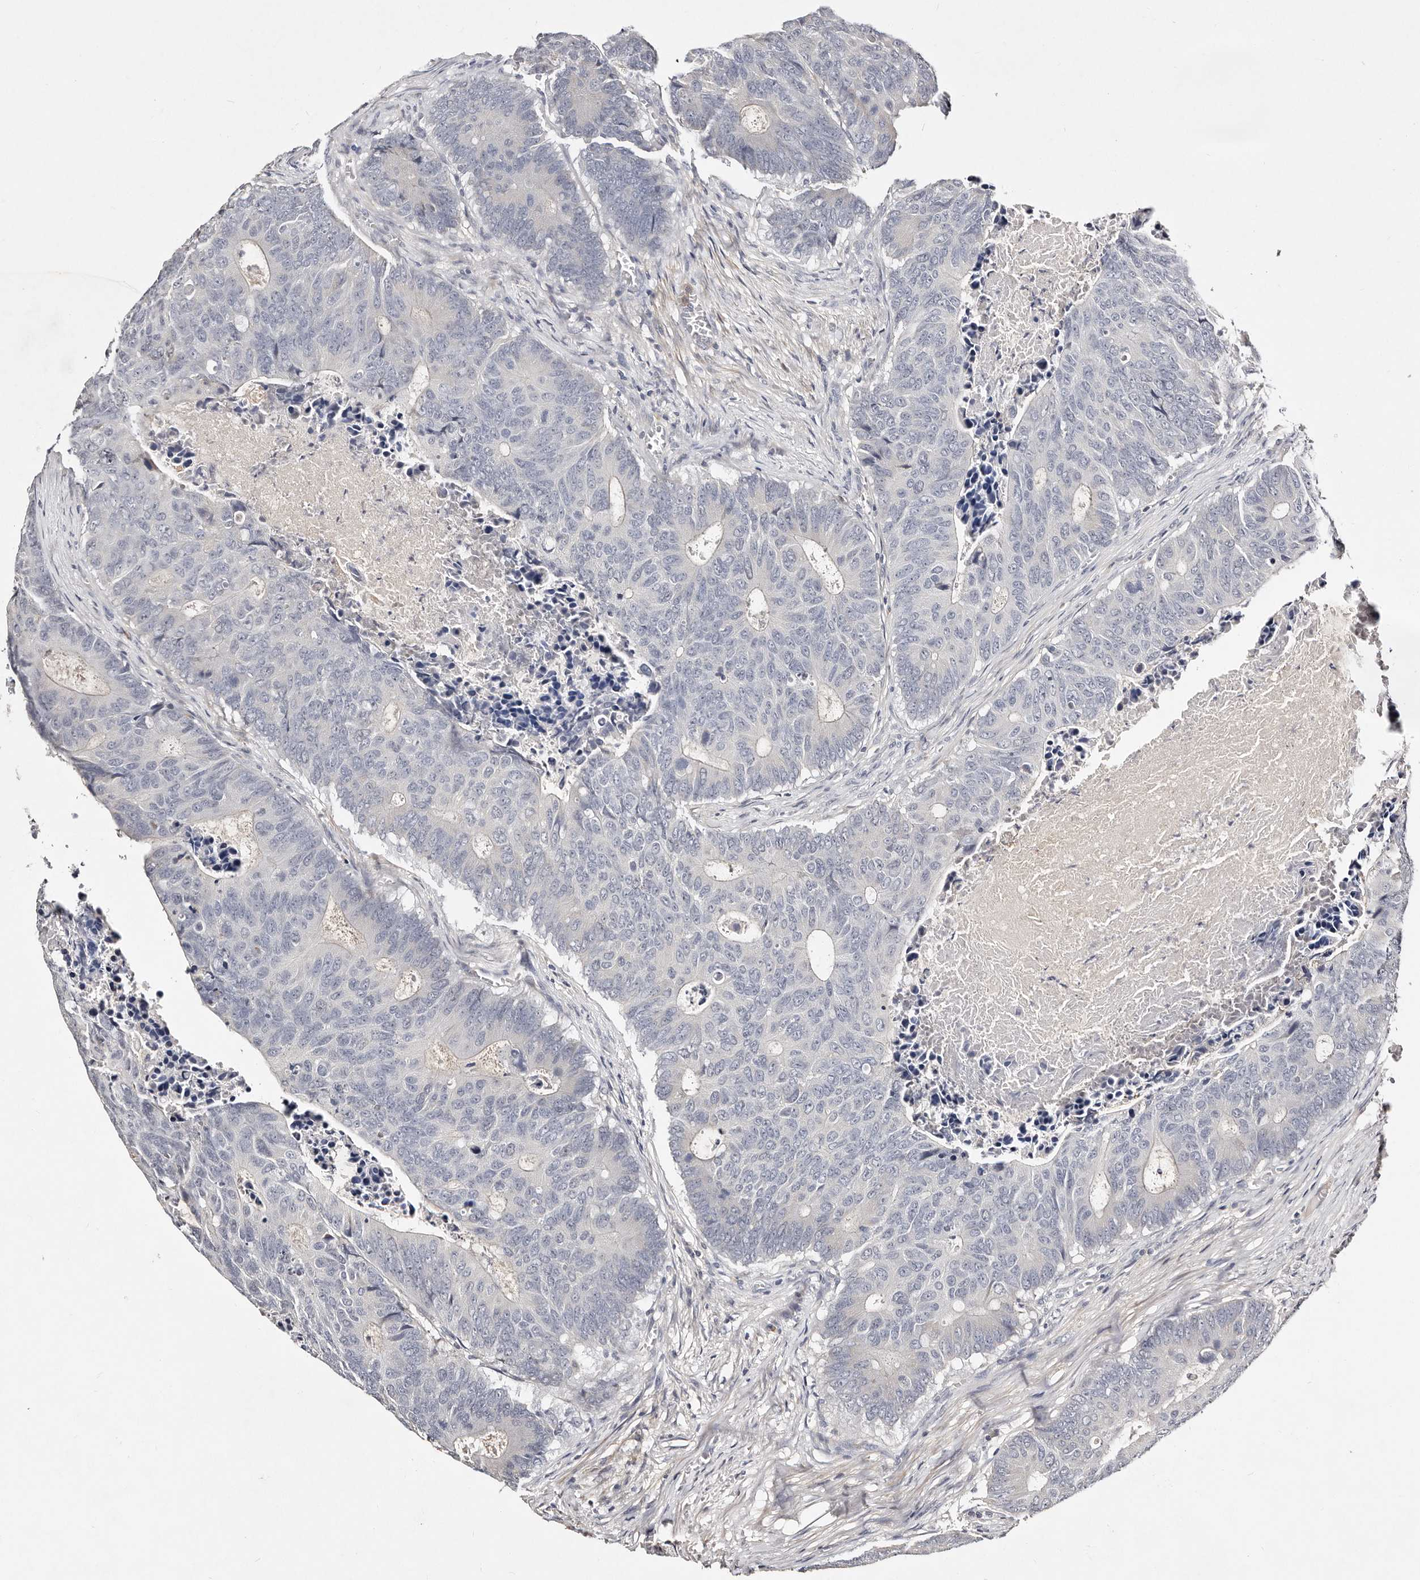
{"staining": {"intensity": "negative", "quantity": "none", "location": "none"}, "tissue": "colorectal cancer", "cell_type": "Tumor cells", "image_type": "cancer", "snomed": [{"axis": "morphology", "description": "Adenocarcinoma, NOS"}, {"axis": "topography", "description": "Colon"}], "caption": "IHC of colorectal cancer shows no positivity in tumor cells. The staining was performed using DAB (3,3'-diaminobenzidine) to visualize the protein expression in brown, while the nuclei were stained in blue with hematoxylin (Magnification: 20x).", "gene": "MRPS33", "patient": {"sex": "male", "age": 87}}